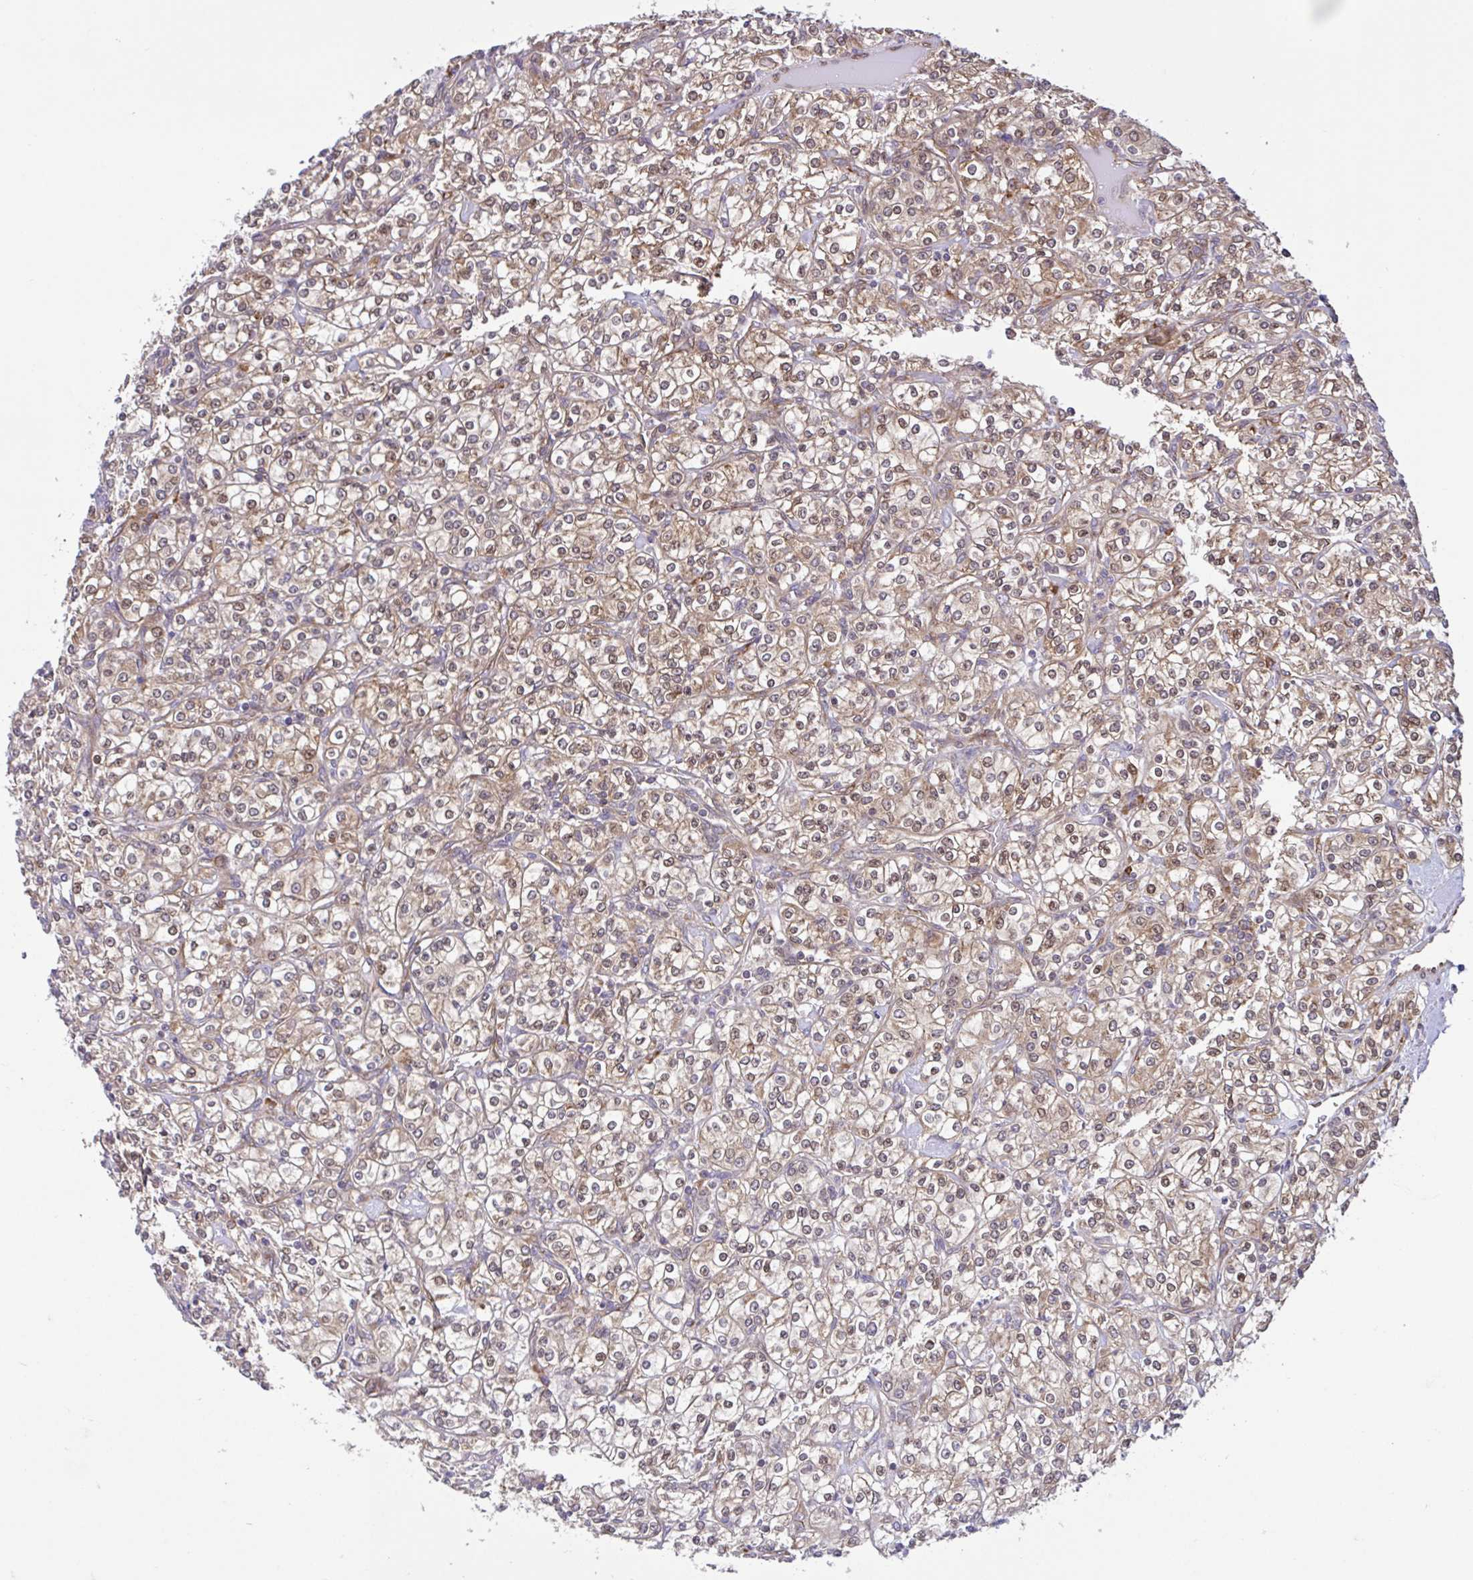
{"staining": {"intensity": "moderate", "quantity": ">75%", "location": "cytoplasmic/membranous"}, "tissue": "renal cancer", "cell_type": "Tumor cells", "image_type": "cancer", "snomed": [{"axis": "morphology", "description": "Adenocarcinoma, NOS"}, {"axis": "topography", "description": "Kidney"}], "caption": "Adenocarcinoma (renal) was stained to show a protein in brown. There is medium levels of moderate cytoplasmic/membranous staining in about >75% of tumor cells.", "gene": "NTPCR", "patient": {"sex": "male", "age": 77}}